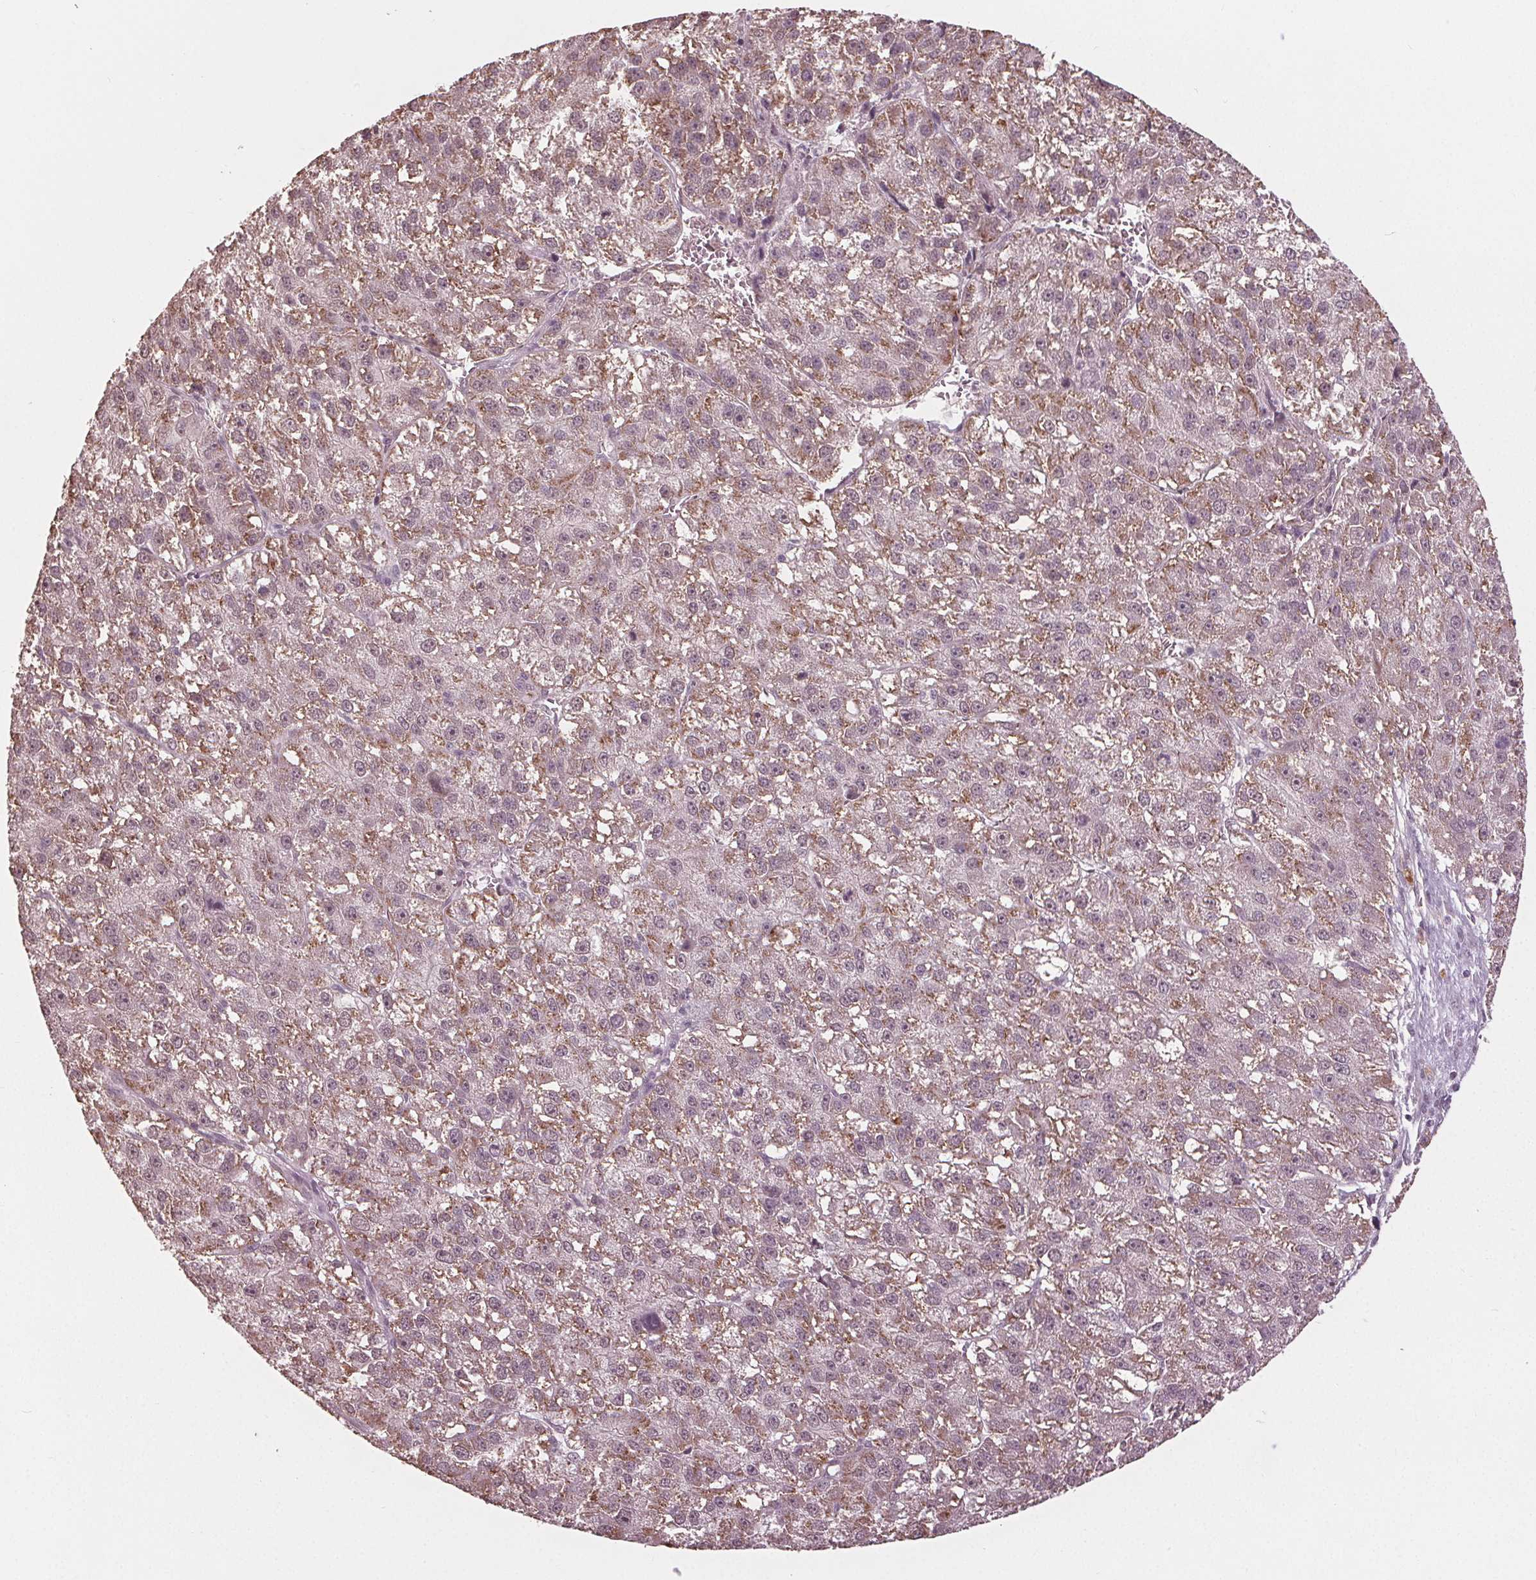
{"staining": {"intensity": "negative", "quantity": "none", "location": "none"}, "tissue": "liver cancer", "cell_type": "Tumor cells", "image_type": "cancer", "snomed": [{"axis": "morphology", "description": "Carcinoma, Hepatocellular, NOS"}, {"axis": "topography", "description": "Liver"}], "caption": "A high-resolution photomicrograph shows immunohistochemistry staining of liver cancer (hepatocellular carcinoma), which demonstrates no significant positivity in tumor cells.", "gene": "CXCL16", "patient": {"sex": "female", "age": 70}}